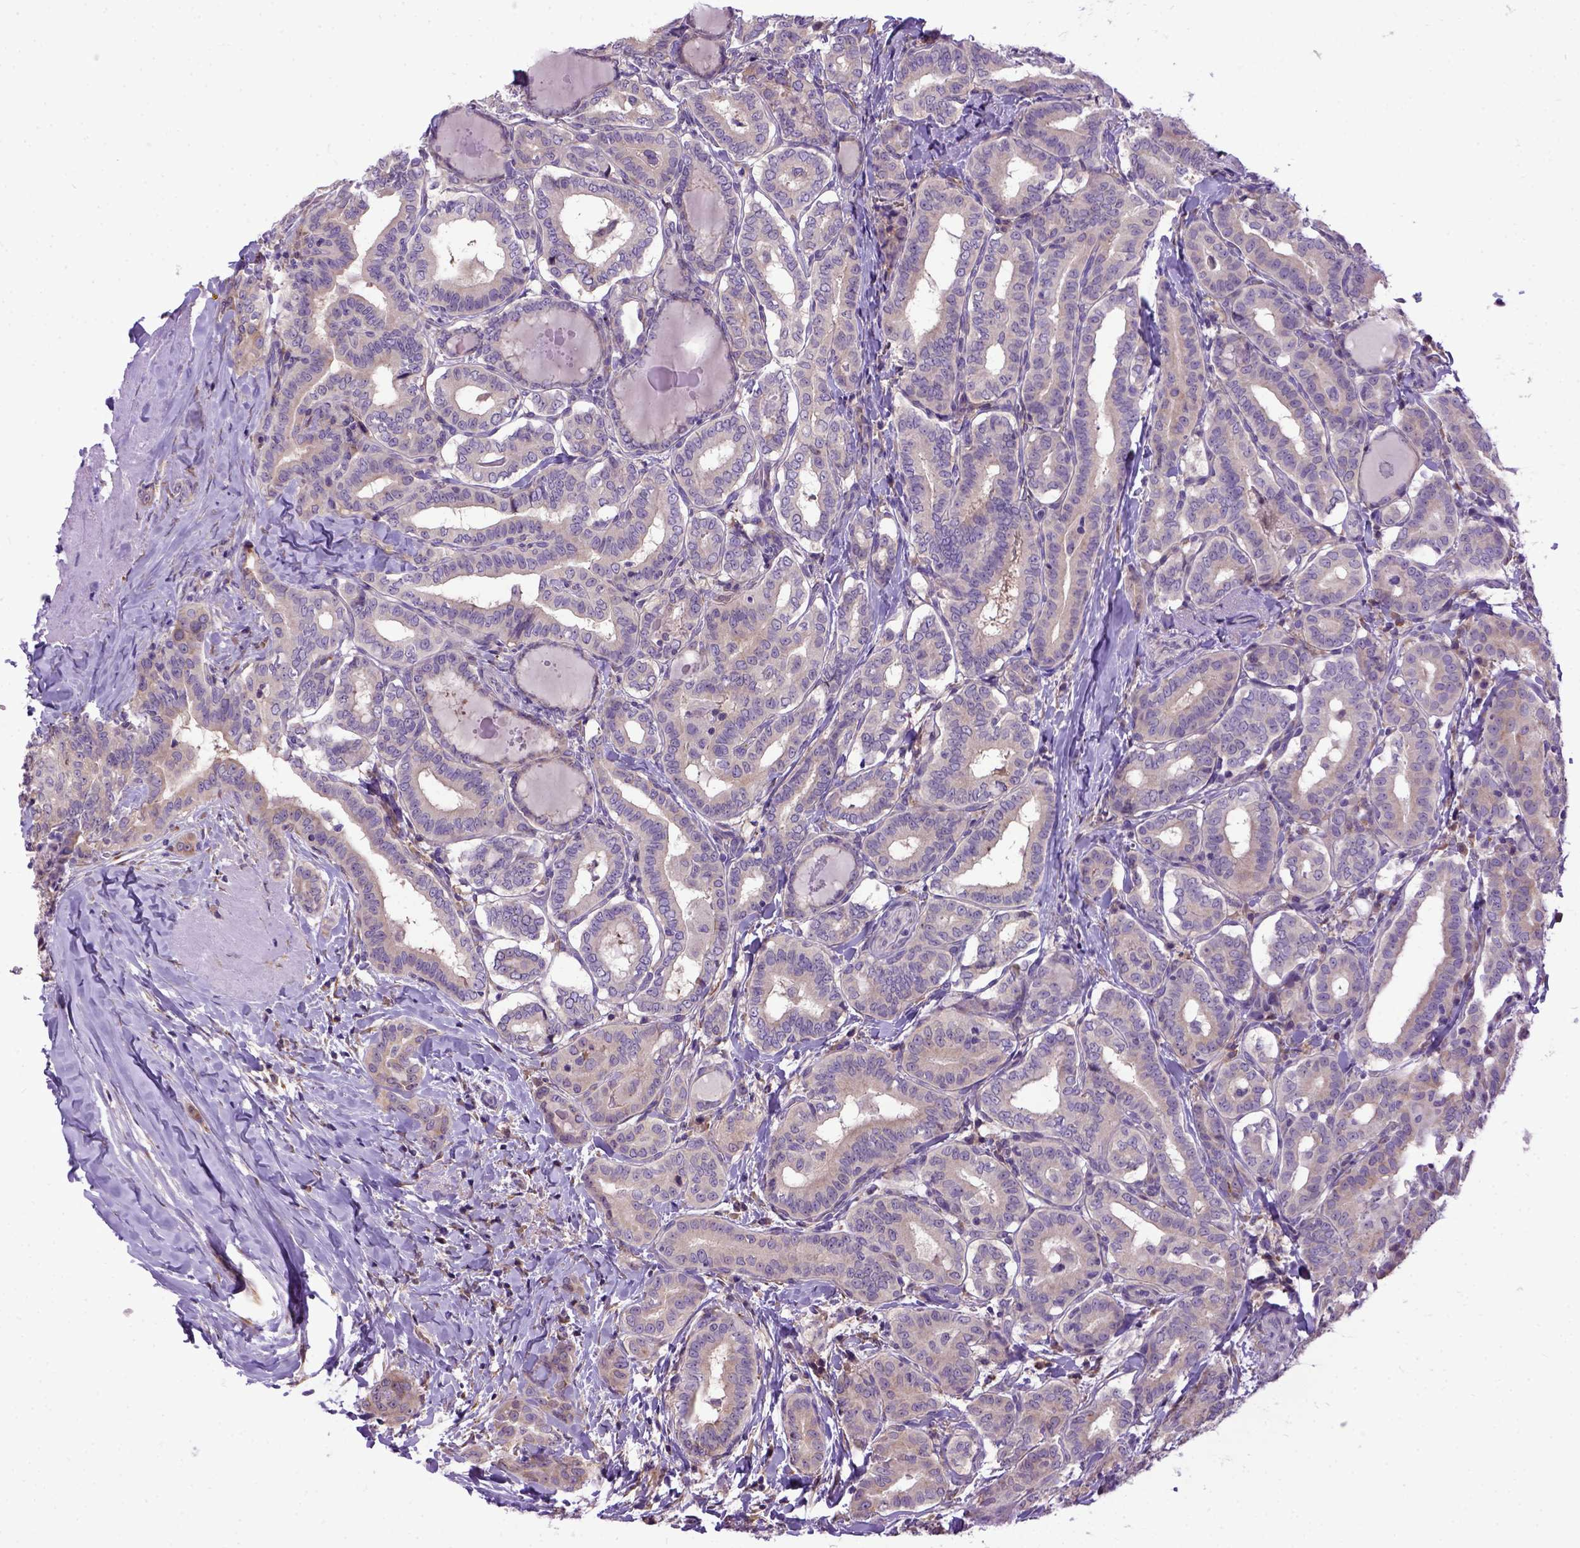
{"staining": {"intensity": "moderate", "quantity": "<25%", "location": "cytoplasmic/membranous"}, "tissue": "thyroid cancer", "cell_type": "Tumor cells", "image_type": "cancer", "snomed": [{"axis": "morphology", "description": "Papillary adenocarcinoma, NOS"}, {"axis": "morphology", "description": "Papillary adenoma metastatic"}, {"axis": "topography", "description": "Thyroid gland"}], "caption": "Tumor cells reveal moderate cytoplasmic/membranous expression in about <25% of cells in thyroid papillary adenocarcinoma.", "gene": "NEK5", "patient": {"sex": "female", "age": 50}}